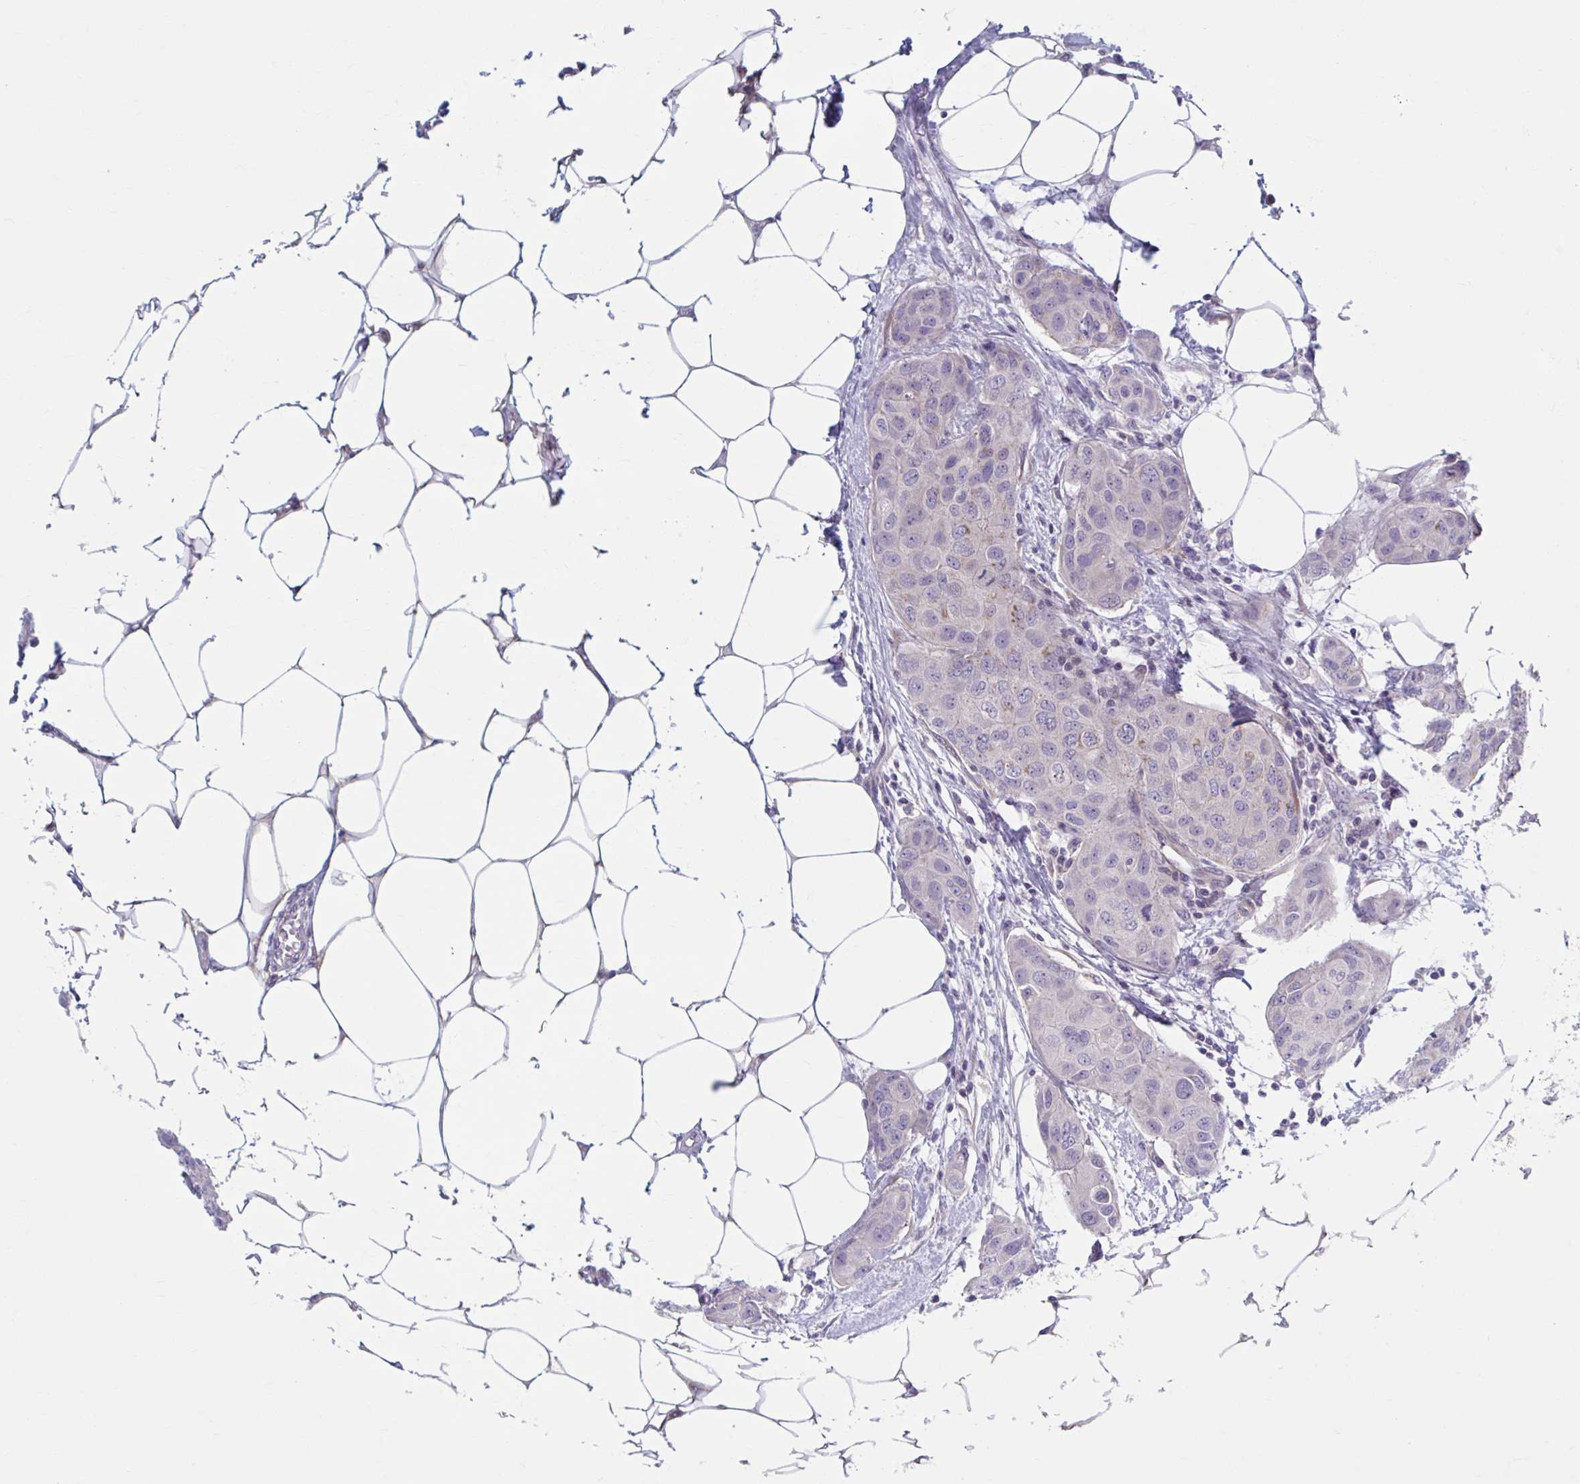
{"staining": {"intensity": "weak", "quantity": "<25%", "location": "cytoplasmic/membranous"}, "tissue": "breast cancer", "cell_type": "Tumor cells", "image_type": "cancer", "snomed": [{"axis": "morphology", "description": "Duct carcinoma"}, {"axis": "topography", "description": "Breast"}, {"axis": "topography", "description": "Lymph node"}], "caption": "A histopathology image of breast cancer stained for a protein exhibits no brown staining in tumor cells.", "gene": "CHST3", "patient": {"sex": "female", "age": 80}}